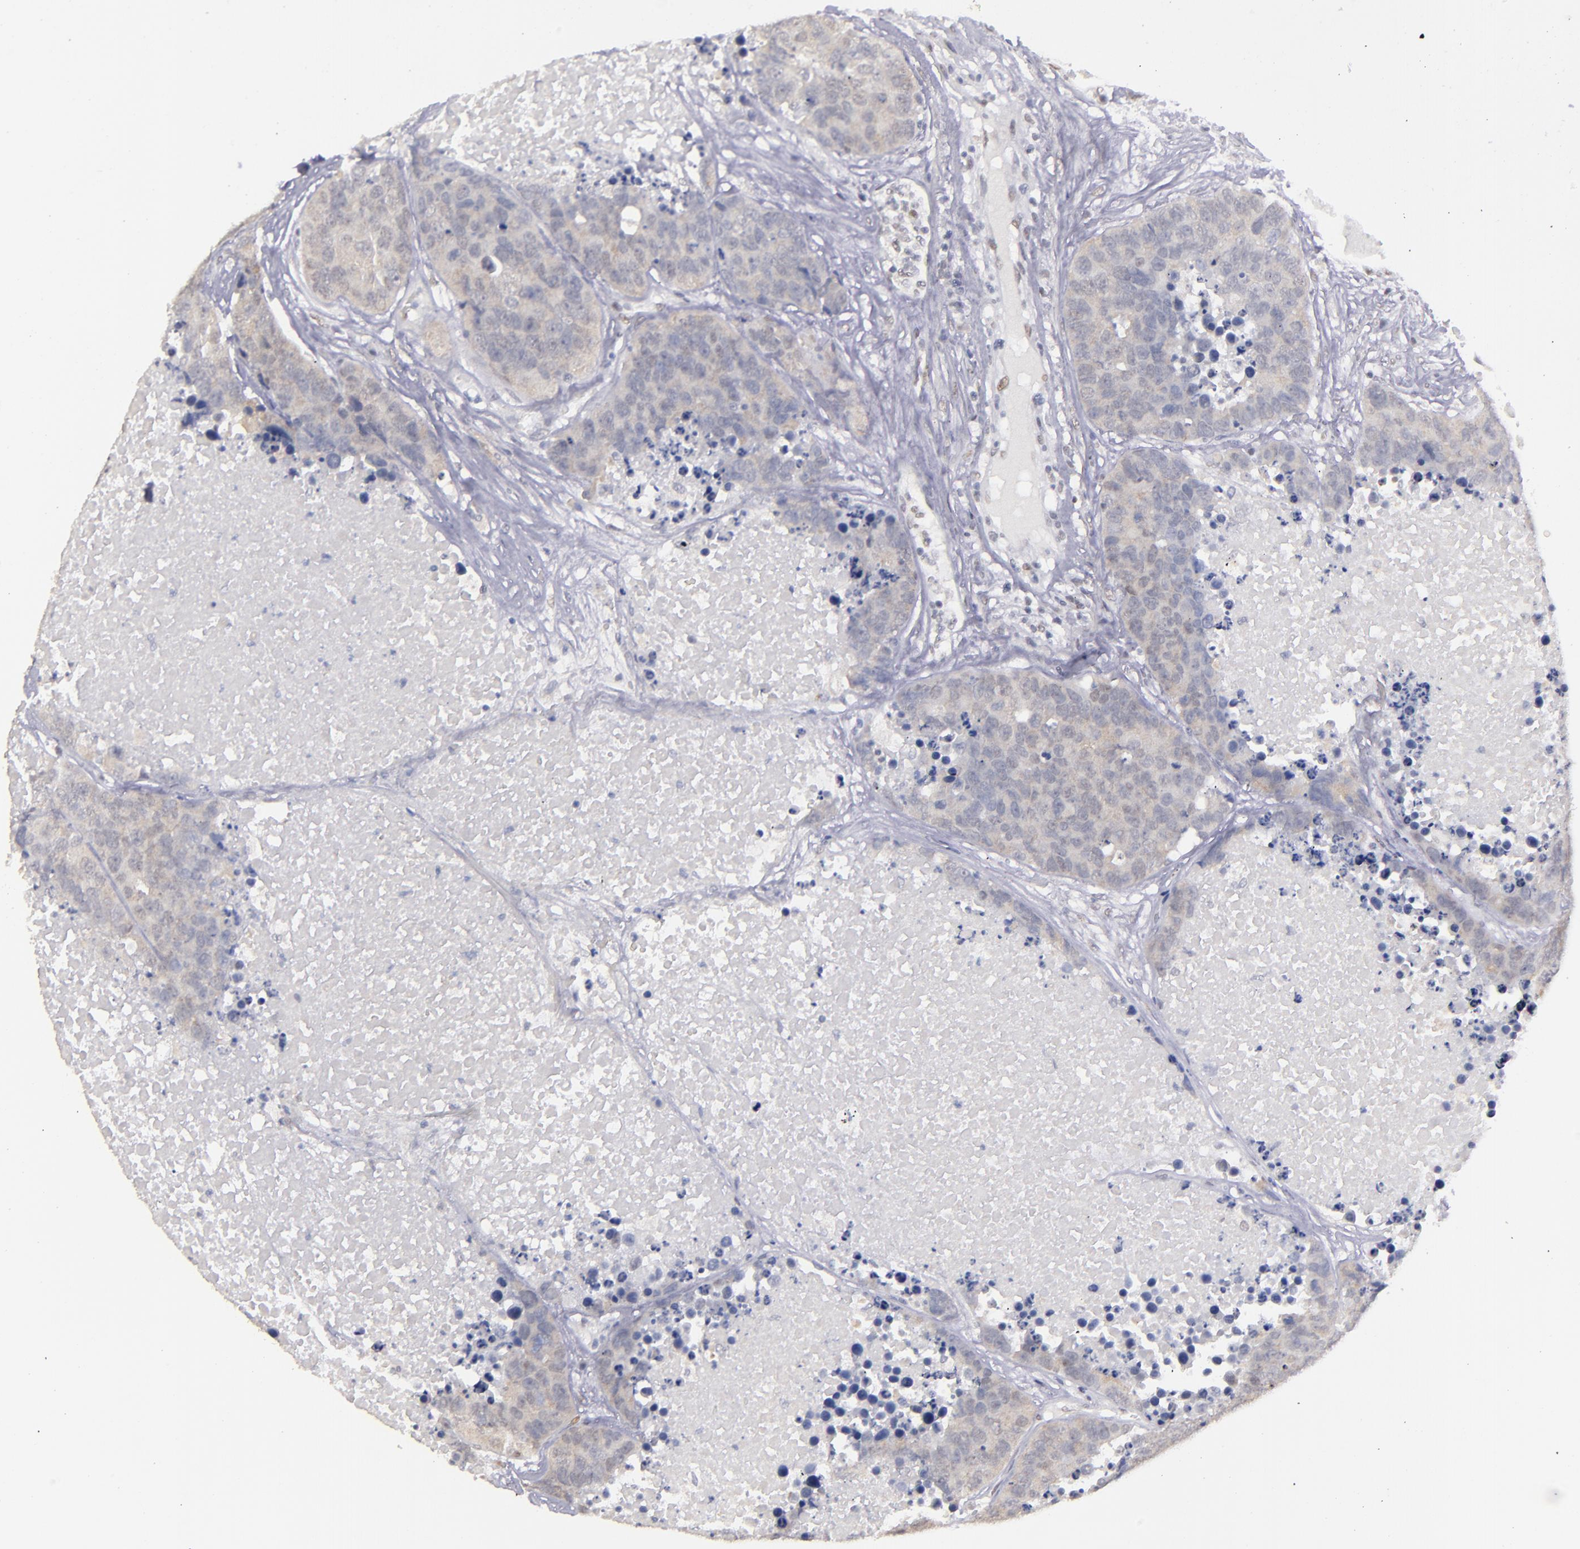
{"staining": {"intensity": "weak", "quantity": "<25%", "location": "cytoplasmic/membranous,nuclear"}, "tissue": "carcinoid", "cell_type": "Tumor cells", "image_type": "cancer", "snomed": [{"axis": "morphology", "description": "Carcinoid, malignant, NOS"}, {"axis": "topography", "description": "Lung"}], "caption": "DAB immunohistochemical staining of human carcinoid shows no significant positivity in tumor cells.", "gene": "OTUB2", "patient": {"sex": "male", "age": 60}}